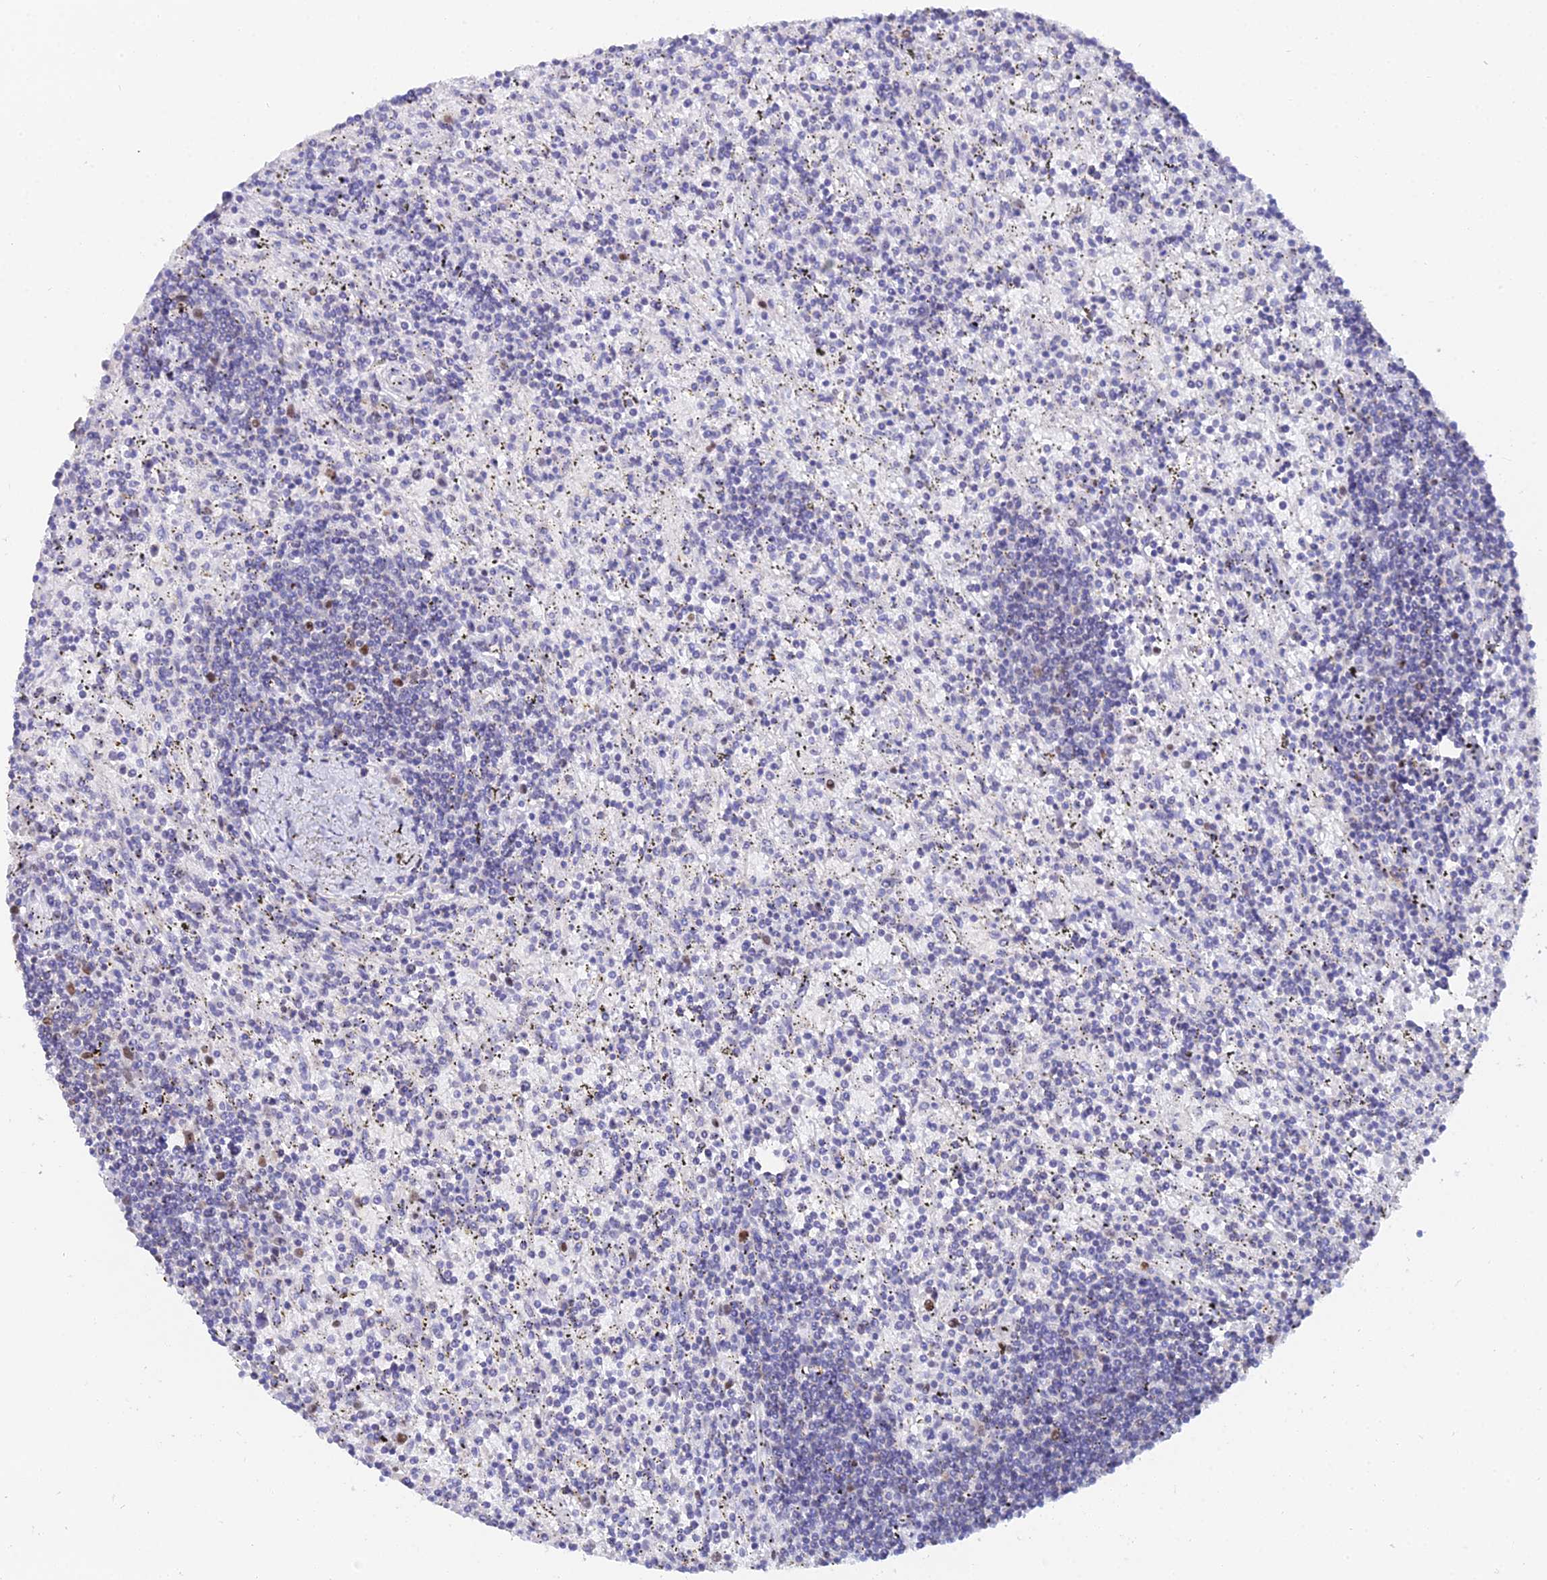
{"staining": {"intensity": "negative", "quantity": "none", "location": "none"}, "tissue": "lymphoma", "cell_type": "Tumor cells", "image_type": "cancer", "snomed": [{"axis": "morphology", "description": "Malignant lymphoma, non-Hodgkin's type, Low grade"}, {"axis": "topography", "description": "Spleen"}], "caption": "Human malignant lymphoma, non-Hodgkin's type (low-grade) stained for a protein using immunohistochemistry (IHC) reveals no positivity in tumor cells.", "gene": "MCM2", "patient": {"sex": "male", "age": 76}}